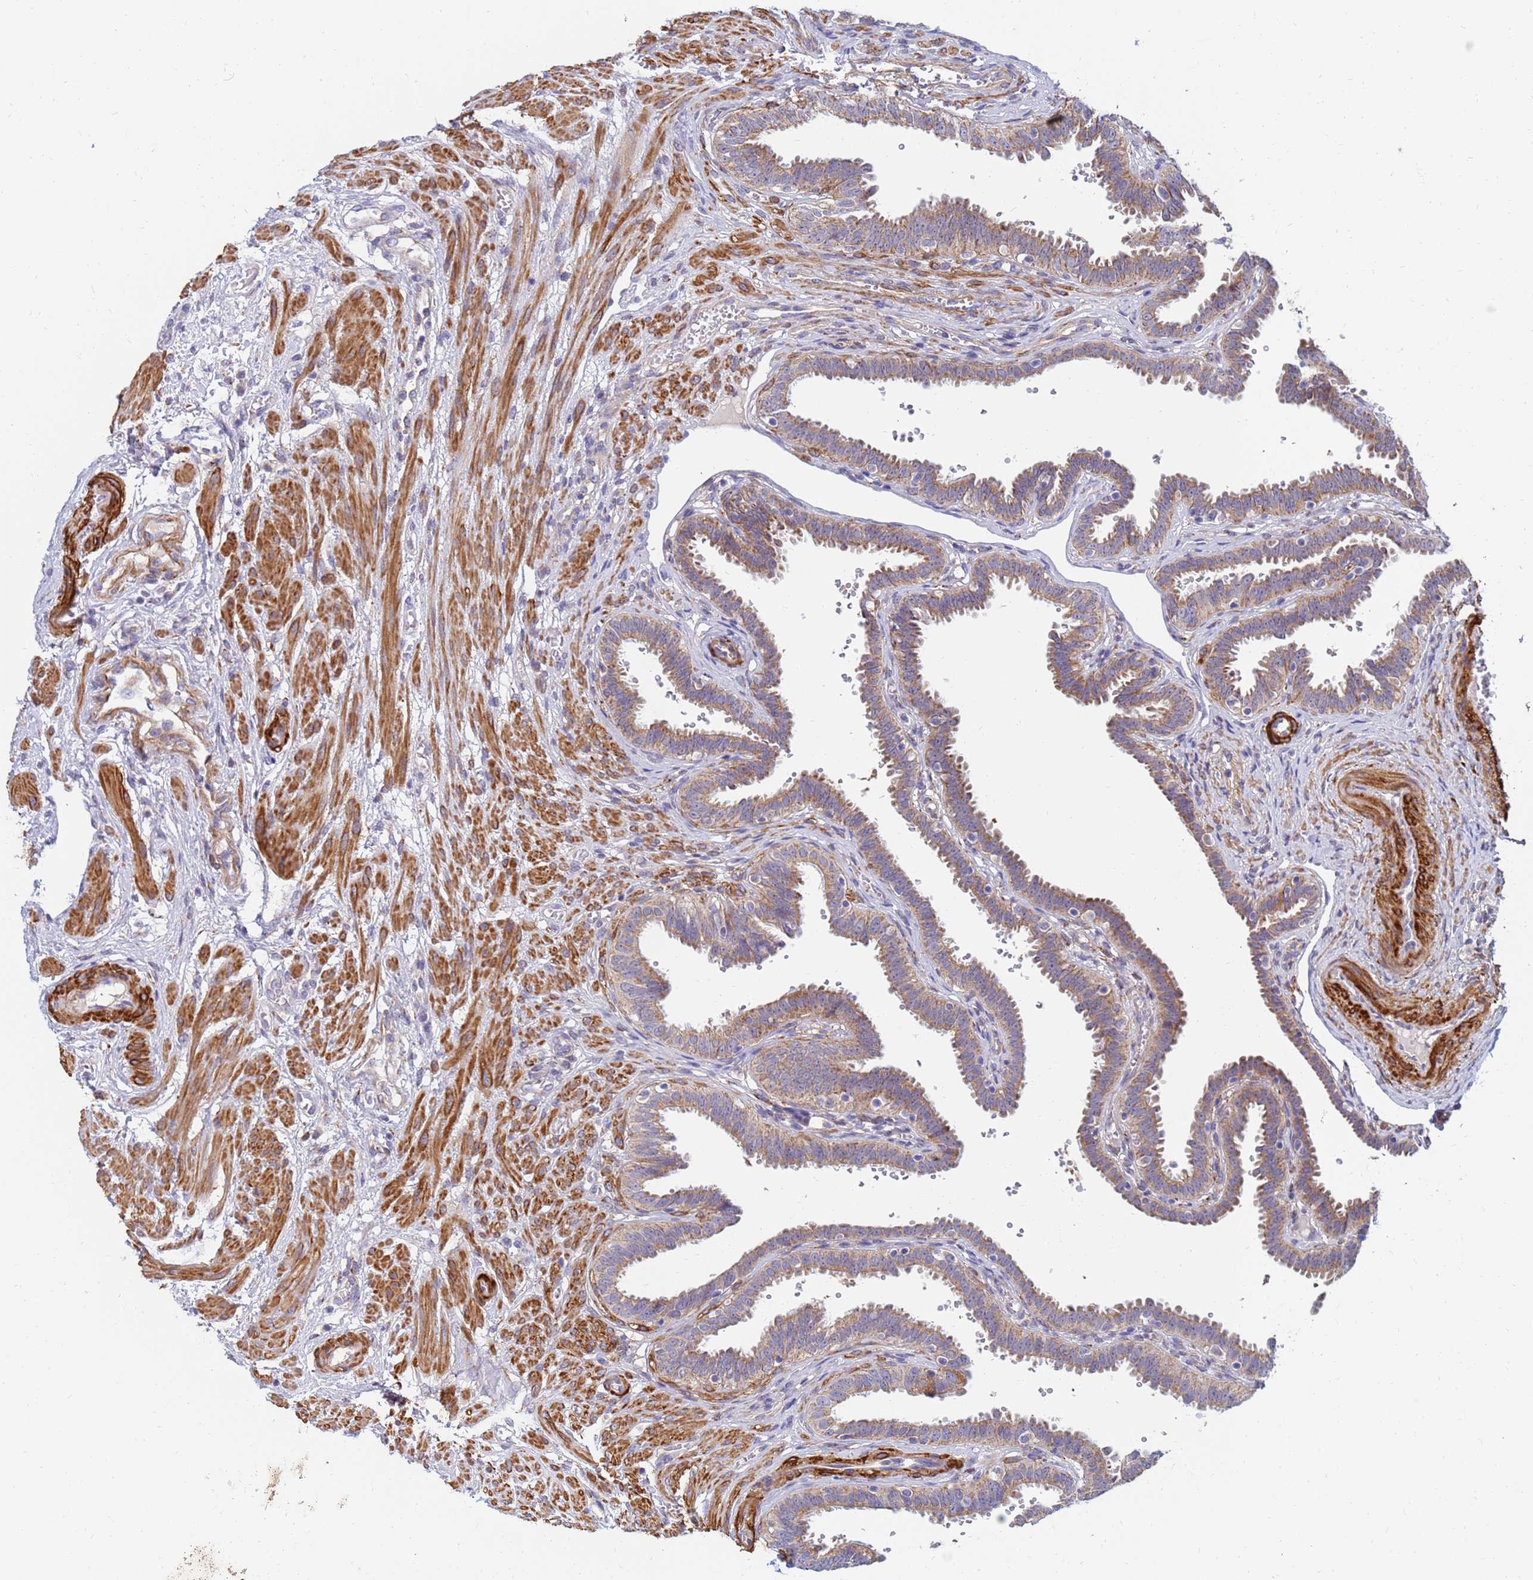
{"staining": {"intensity": "moderate", "quantity": ">75%", "location": "cytoplasmic/membranous"}, "tissue": "fallopian tube", "cell_type": "Glandular cells", "image_type": "normal", "snomed": [{"axis": "morphology", "description": "Normal tissue, NOS"}, {"axis": "topography", "description": "Fallopian tube"}], "caption": "An image showing moderate cytoplasmic/membranous positivity in about >75% of glandular cells in benign fallopian tube, as visualized by brown immunohistochemical staining.", "gene": "SDR39U1", "patient": {"sex": "female", "age": 37}}